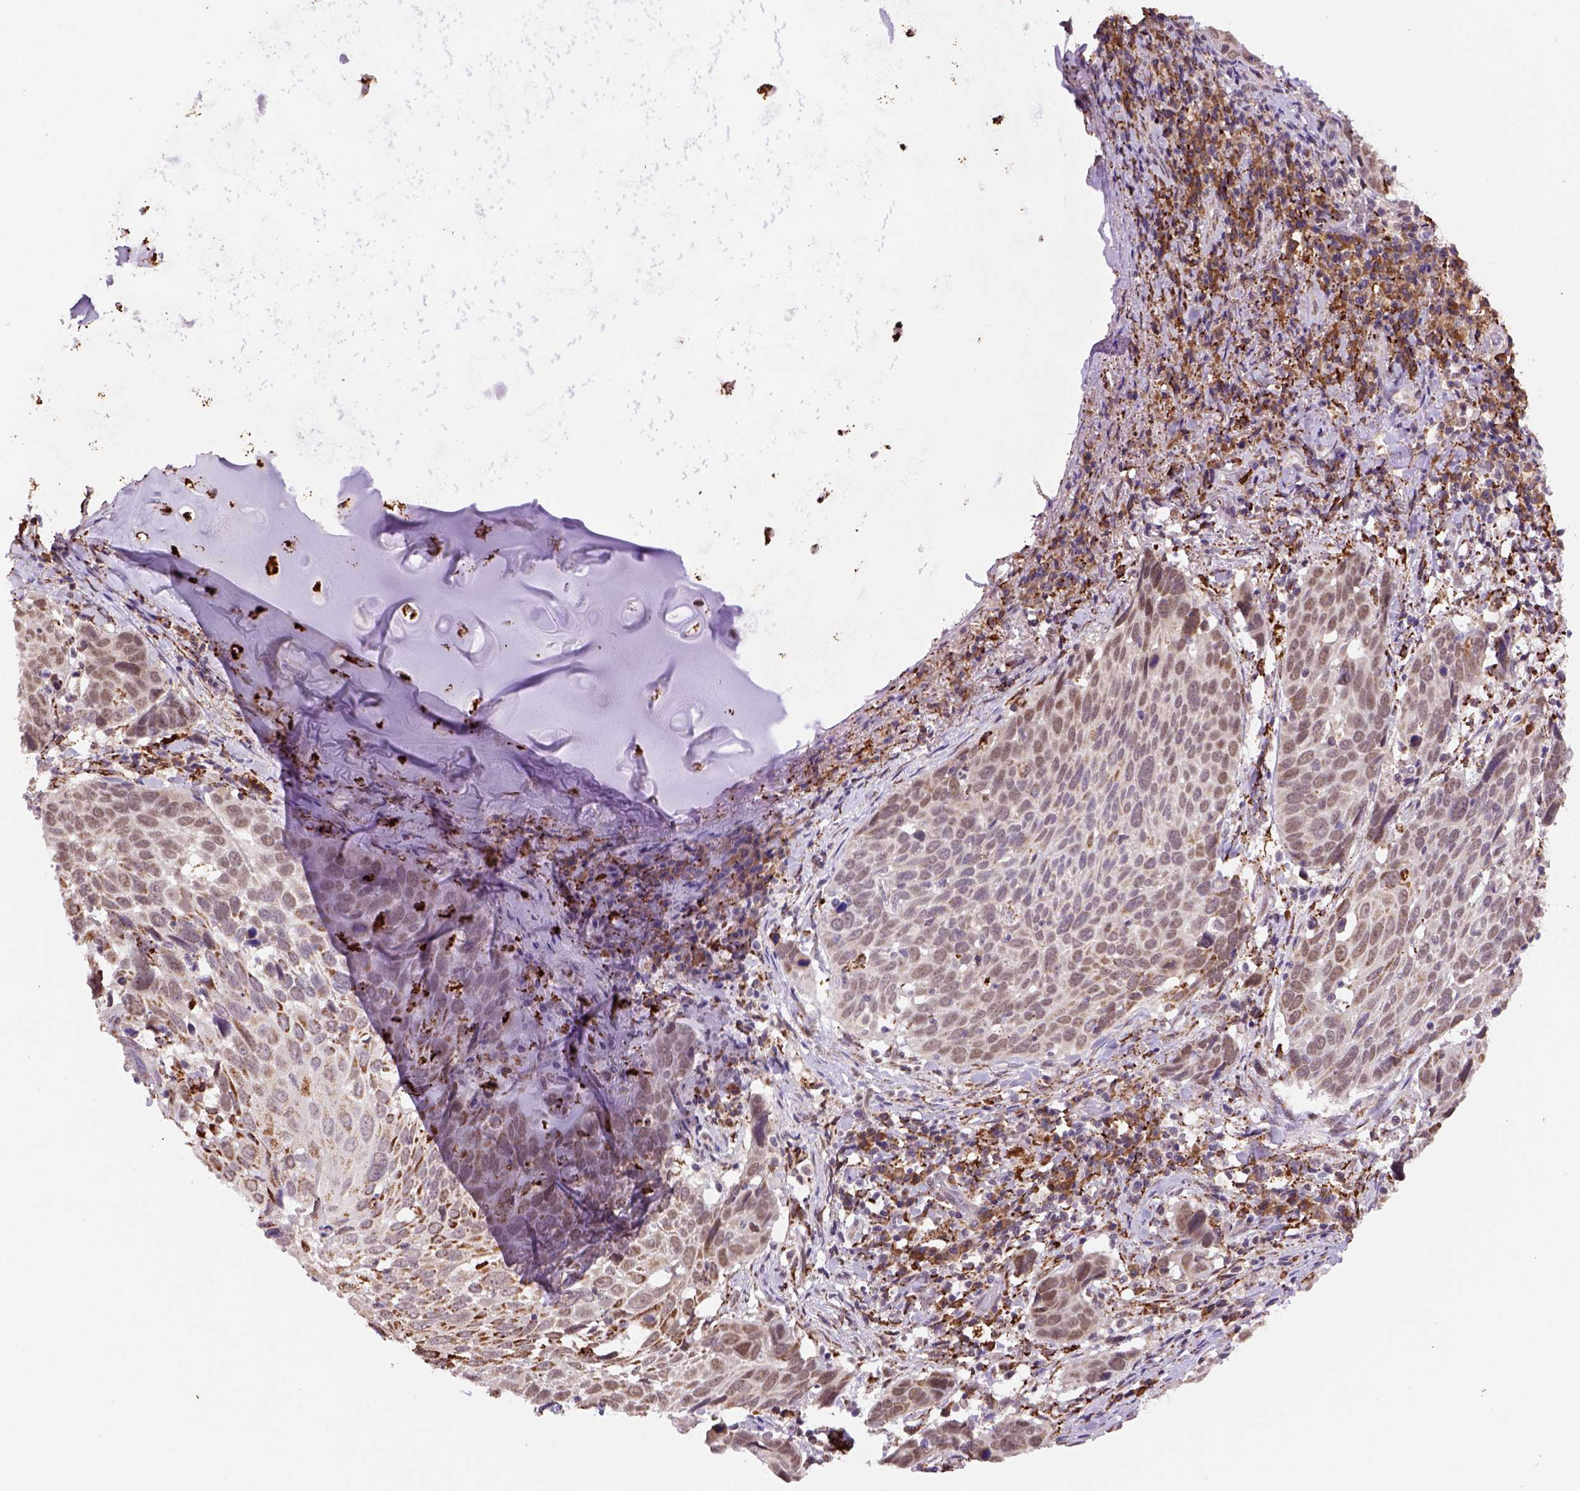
{"staining": {"intensity": "moderate", "quantity": ">75%", "location": "cytoplasmic/membranous,nuclear"}, "tissue": "lung cancer", "cell_type": "Tumor cells", "image_type": "cancer", "snomed": [{"axis": "morphology", "description": "Squamous cell carcinoma, NOS"}, {"axis": "topography", "description": "Lung"}], "caption": "This photomicrograph displays immunohistochemistry staining of human squamous cell carcinoma (lung), with medium moderate cytoplasmic/membranous and nuclear staining in approximately >75% of tumor cells.", "gene": "FZD7", "patient": {"sex": "male", "age": 57}}